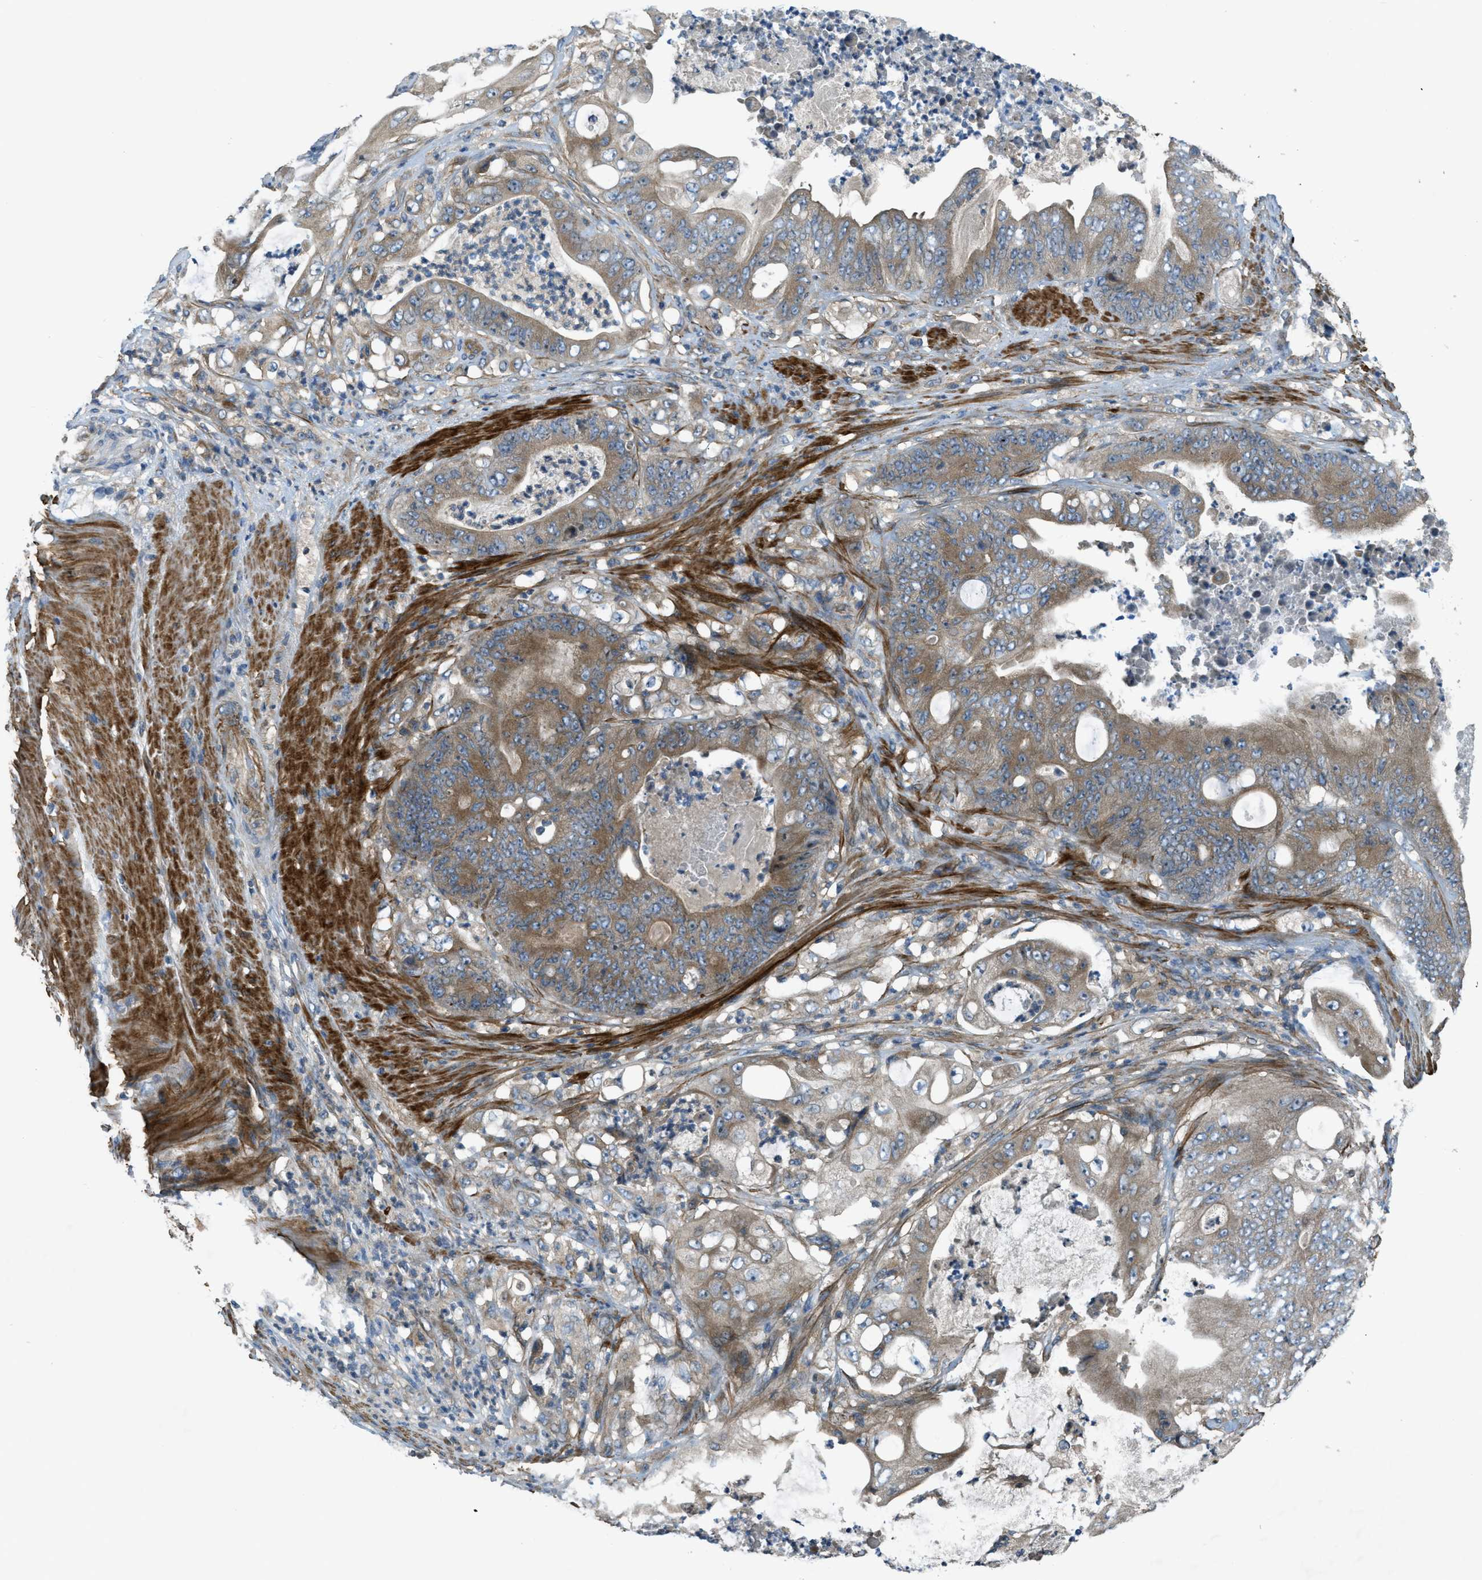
{"staining": {"intensity": "moderate", "quantity": ">75%", "location": "cytoplasmic/membranous"}, "tissue": "stomach cancer", "cell_type": "Tumor cells", "image_type": "cancer", "snomed": [{"axis": "morphology", "description": "Adenocarcinoma, NOS"}, {"axis": "topography", "description": "Stomach"}], "caption": "Stomach cancer (adenocarcinoma) was stained to show a protein in brown. There is medium levels of moderate cytoplasmic/membranous staining in approximately >75% of tumor cells.", "gene": "VEZT", "patient": {"sex": "female", "age": 73}}